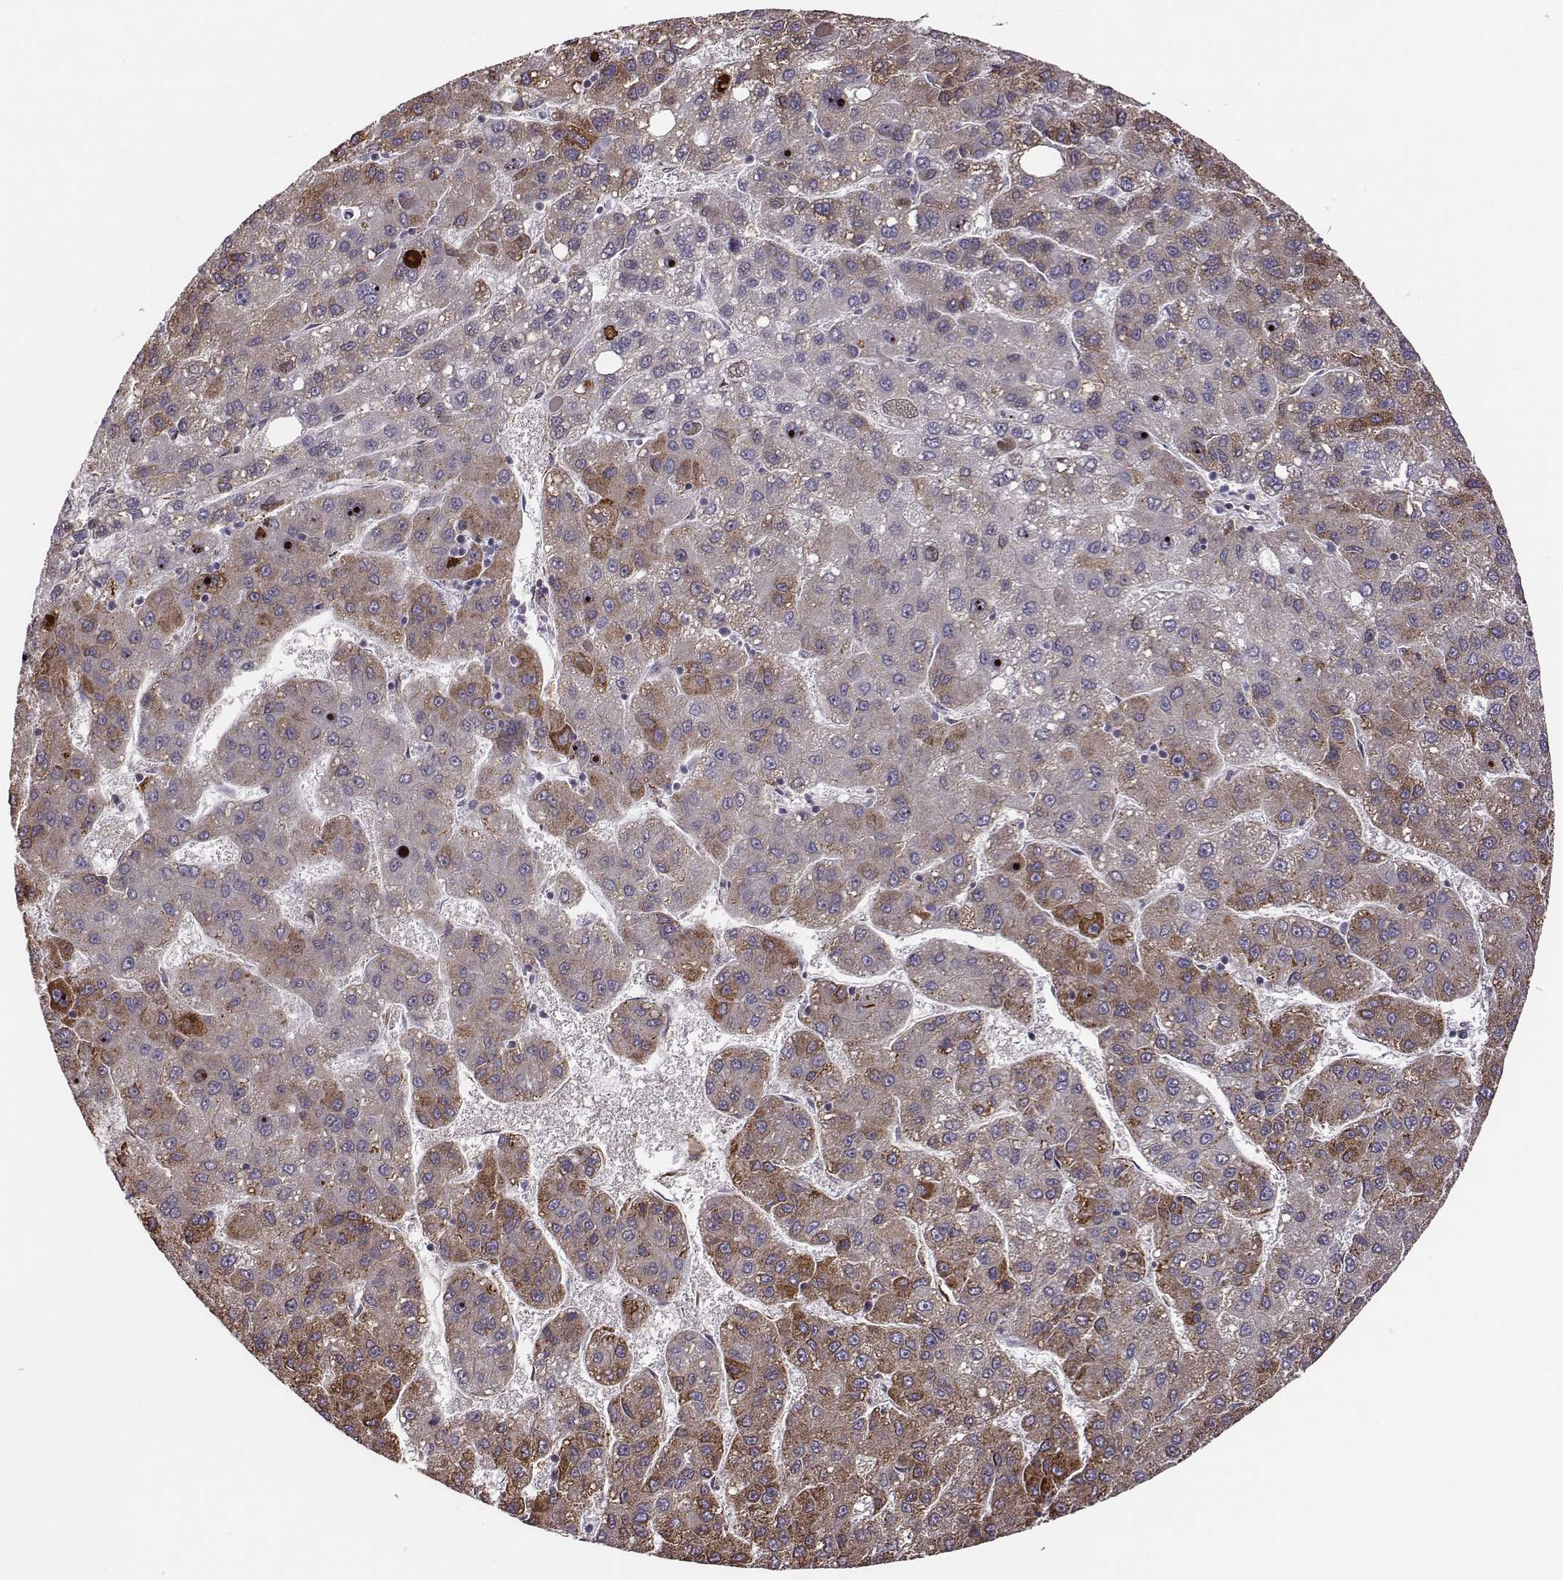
{"staining": {"intensity": "strong", "quantity": ">75%", "location": "cytoplasmic/membranous"}, "tissue": "liver cancer", "cell_type": "Tumor cells", "image_type": "cancer", "snomed": [{"axis": "morphology", "description": "Carcinoma, Hepatocellular, NOS"}, {"axis": "topography", "description": "Liver"}], "caption": "The immunohistochemical stain labels strong cytoplasmic/membranous staining in tumor cells of liver hepatocellular carcinoma tissue.", "gene": "SELENOI", "patient": {"sex": "female", "age": 82}}